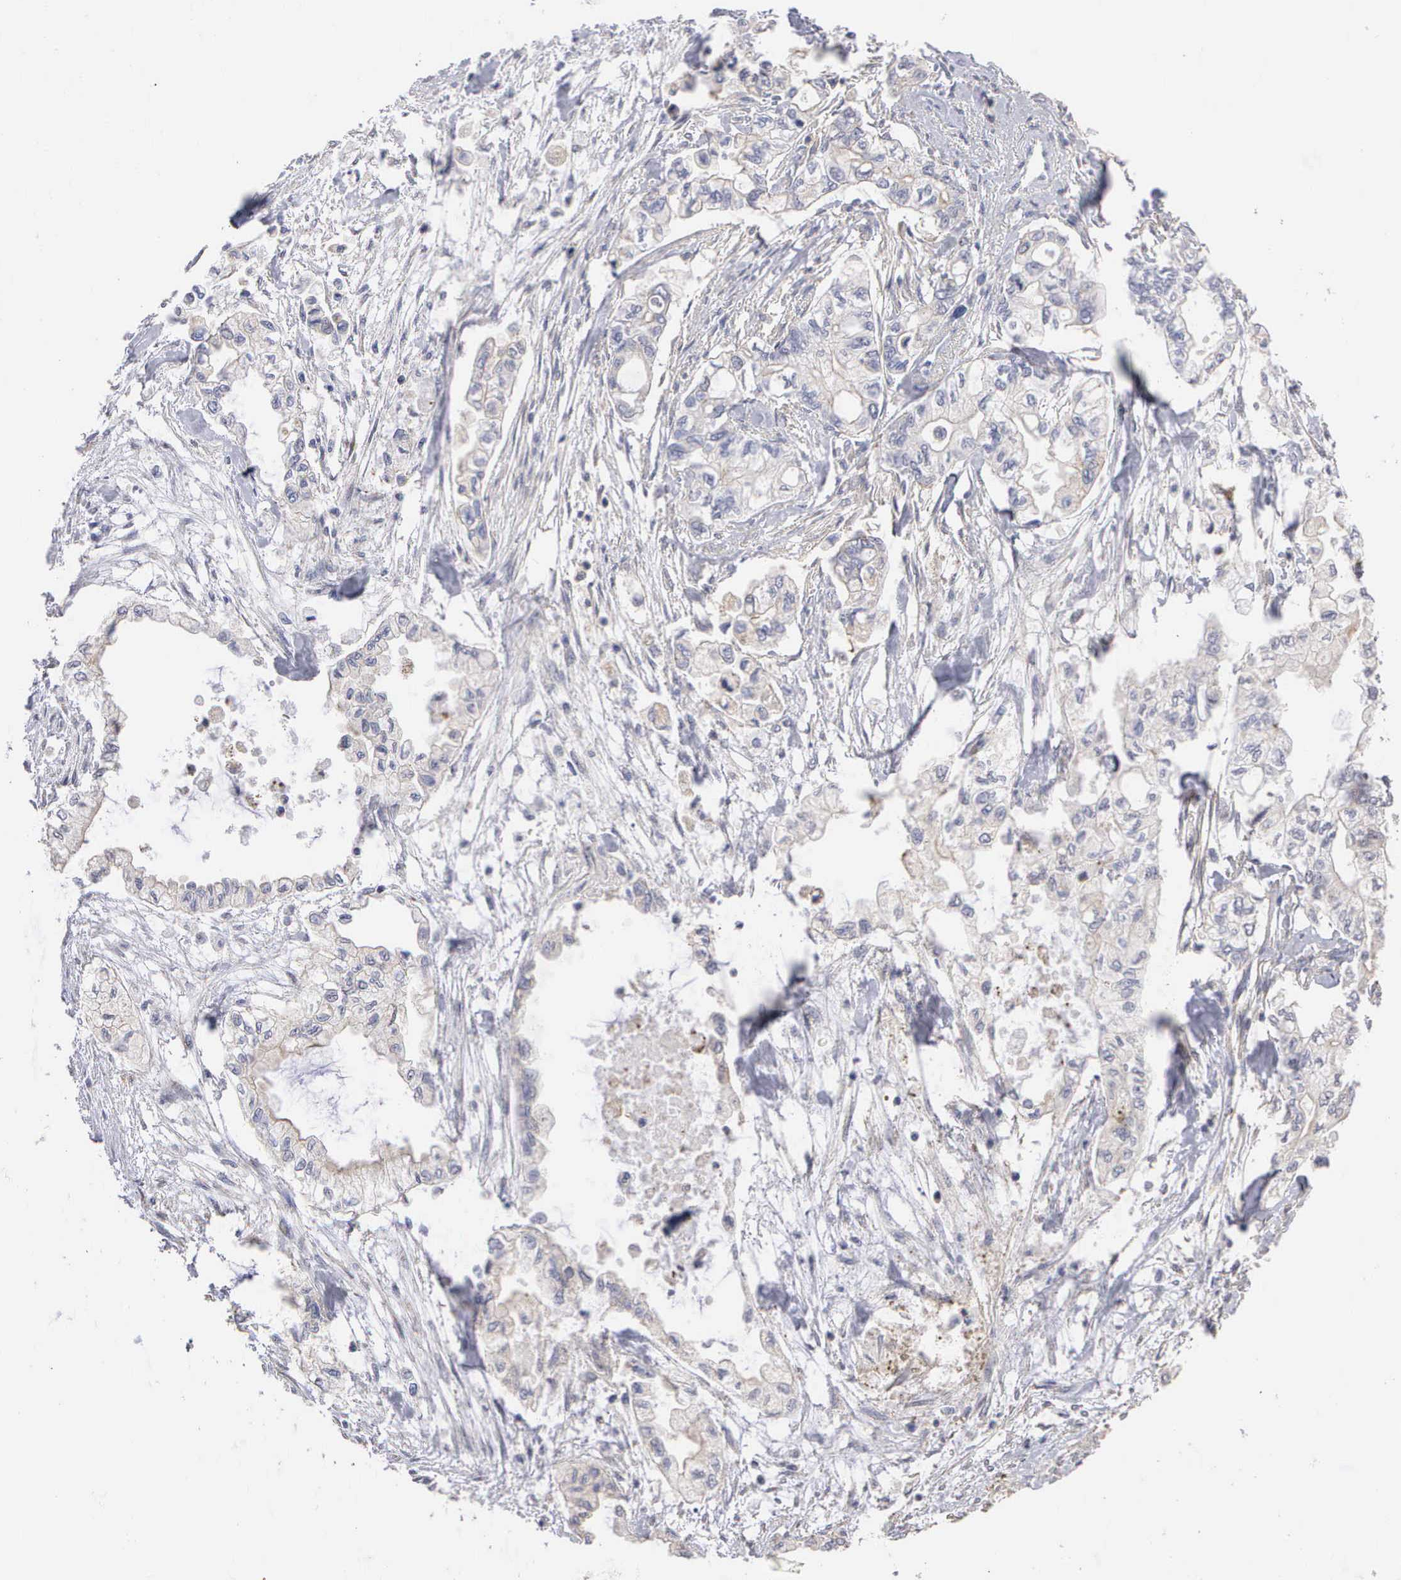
{"staining": {"intensity": "weak", "quantity": "25%-75%", "location": "cytoplasmic/membranous"}, "tissue": "pancreatic cancer", "cell_type": "Tumor cells", "image_type": "cancer", "snomed": [{"axis": "morphology", "description": "Adenocarcinoma, NOS"}, {"axis": "topography", "description": "Pancreas"}], "caption": "Pancreatic cancer tissue exhibits weak cytoplasmic/membranous expression in about 25%-75% of tumor cells, visualized by immunohistochemistry. The protein of interest is shown in brown color, while the nuclei are stained blue.", "gene": "KDM6A", "patient": {"sex": "male", "age": 79}}